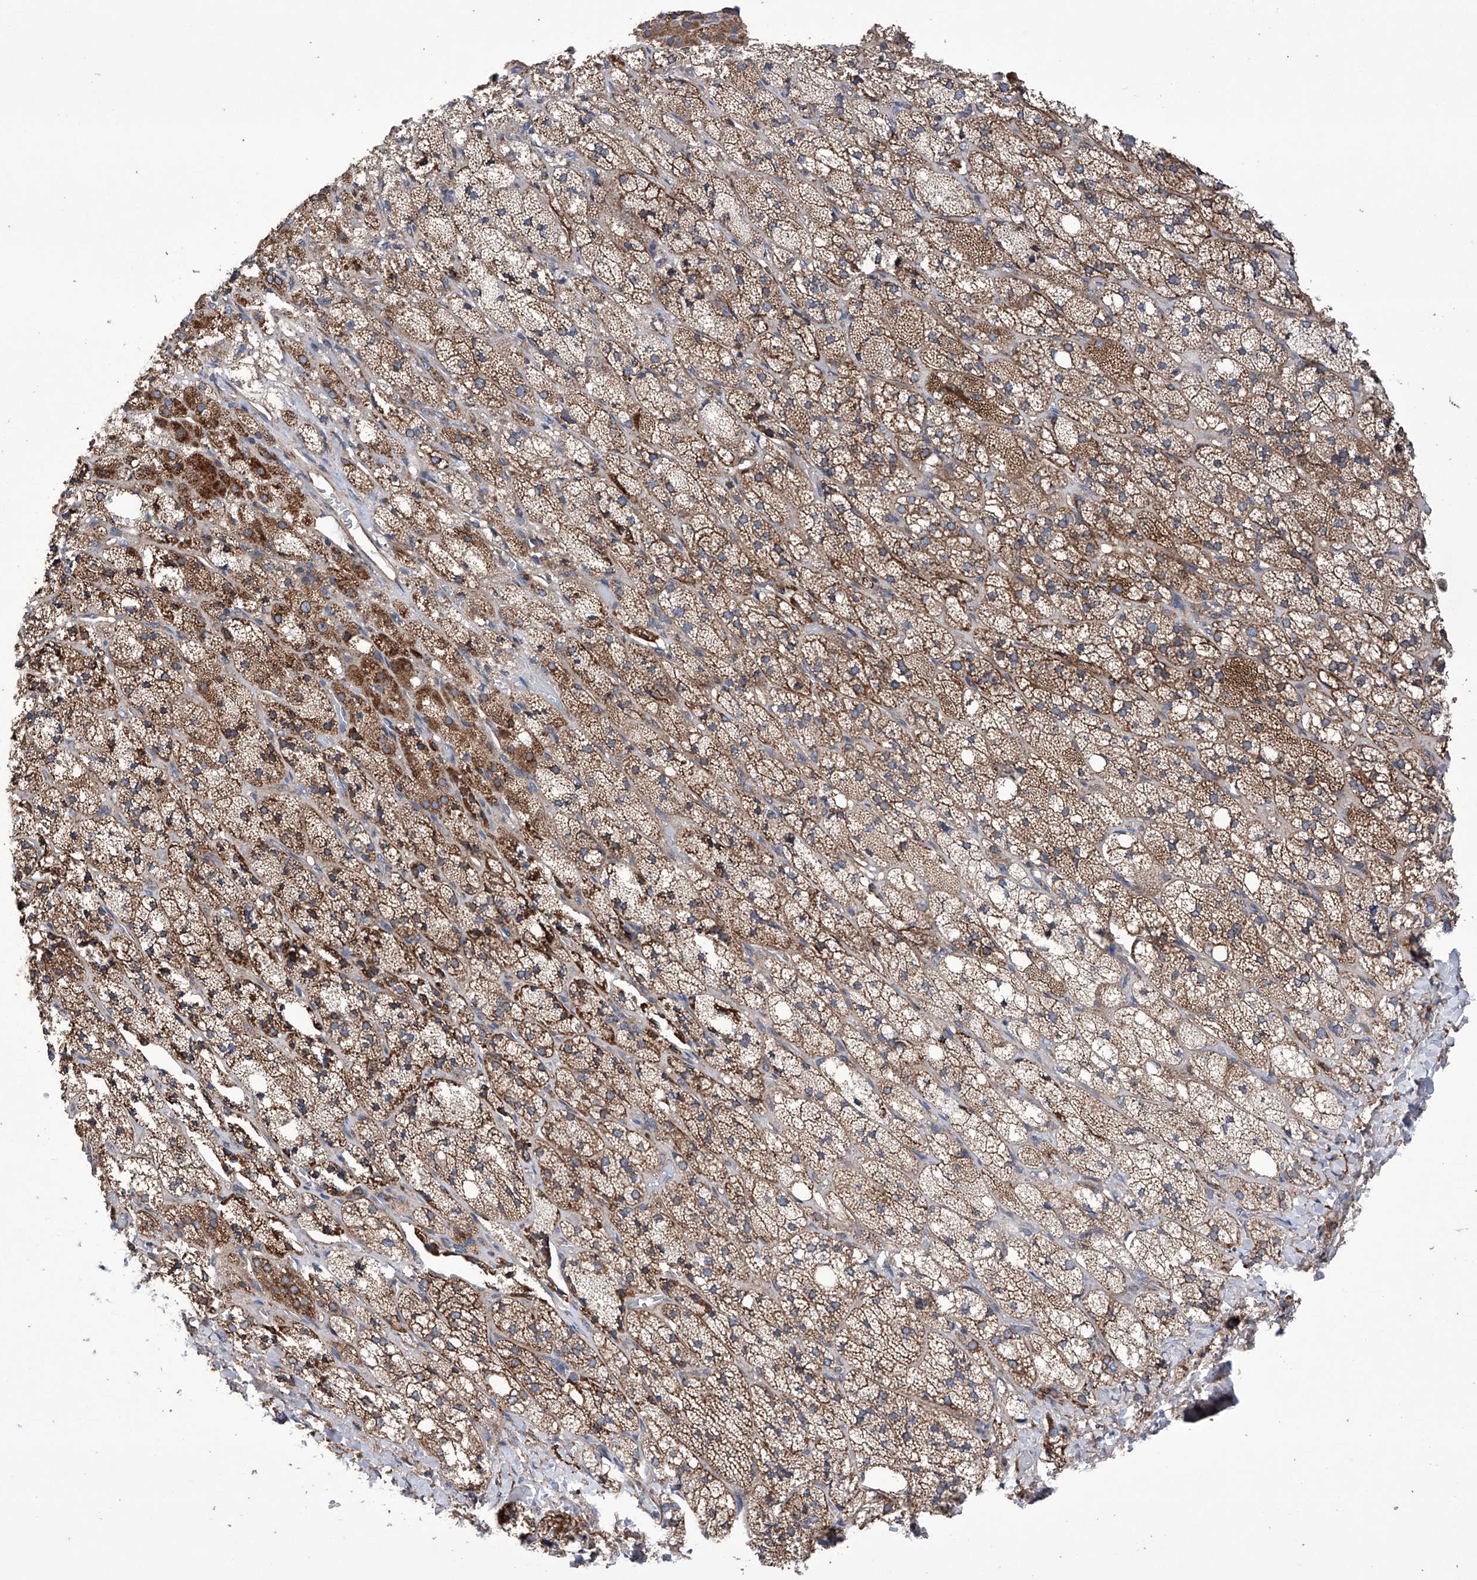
{"staining": {"intensity": "moderate", "quantity": ">75%", "location": "cytoplasmic/membranous"}, "tissue": "adrenal gland", "cell_type": "Glandular cells", "image_type": "normal", "snomed": [{"axis": "morphology", "description": "Normal tissue, NOS"}, {"axis": "topography", "description": "Adrenal gland"}], "caption": "Immunohistochemistry staining of benign adrenal gland, which demonstrates medium levels of moderate cytoplasmic/membranous staining in about >75% of glandular cells indicating moderate cytoplasmic/membranous protein positivity. The staining was performed using DAB (3,3'-diaminobenzidine) (brown) for protein detection and nuclei were counterstained in hematoxylin (blue).", "gene": "EFCAB2", "patient": {"sex": "male", "age": 61}}